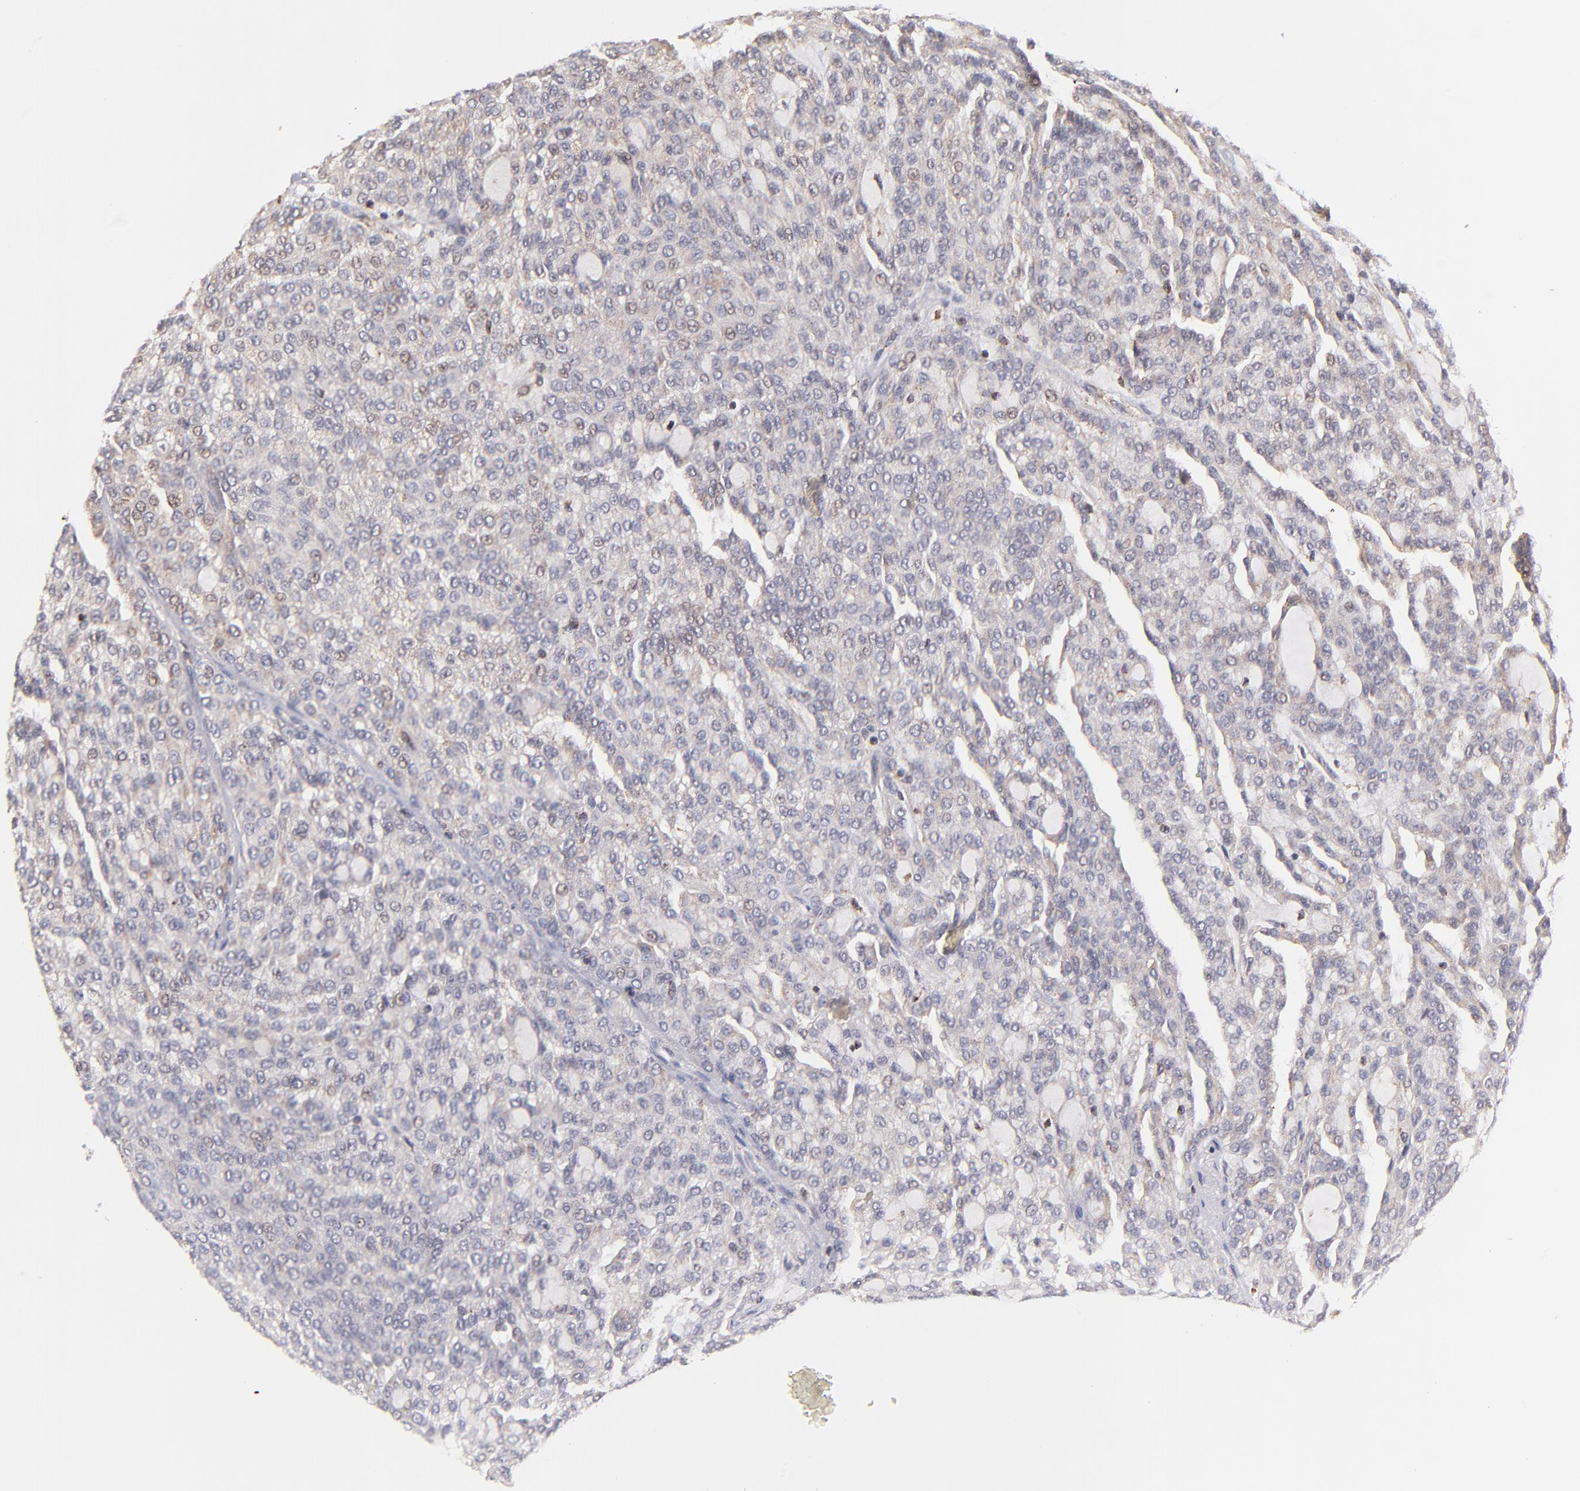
{"staining": {"intensity": "negative", "quantity": "none", "location": "none"}, "tissue": "renal cancer", "cell_type": "Tumor cells", "image_type": "cancer", "snomed": [{"axis": "morphology", "description": "Adenocarcinoma, NOS"}, {"axis": "topography", "description": "Kidney"}], "caption": "IHC histopathology image of adenocarcinoma (renal) stained for a protein (brown), which demonstrates no positivity in tumor cells. Brightfield microscopy of immunohistochemistry (IHC) stained with DAB (brown) and hematoxylin (blue), captured at high magnification.", "gene": "MAP2K7", "patient": {"sex": "male", "age": 63}}